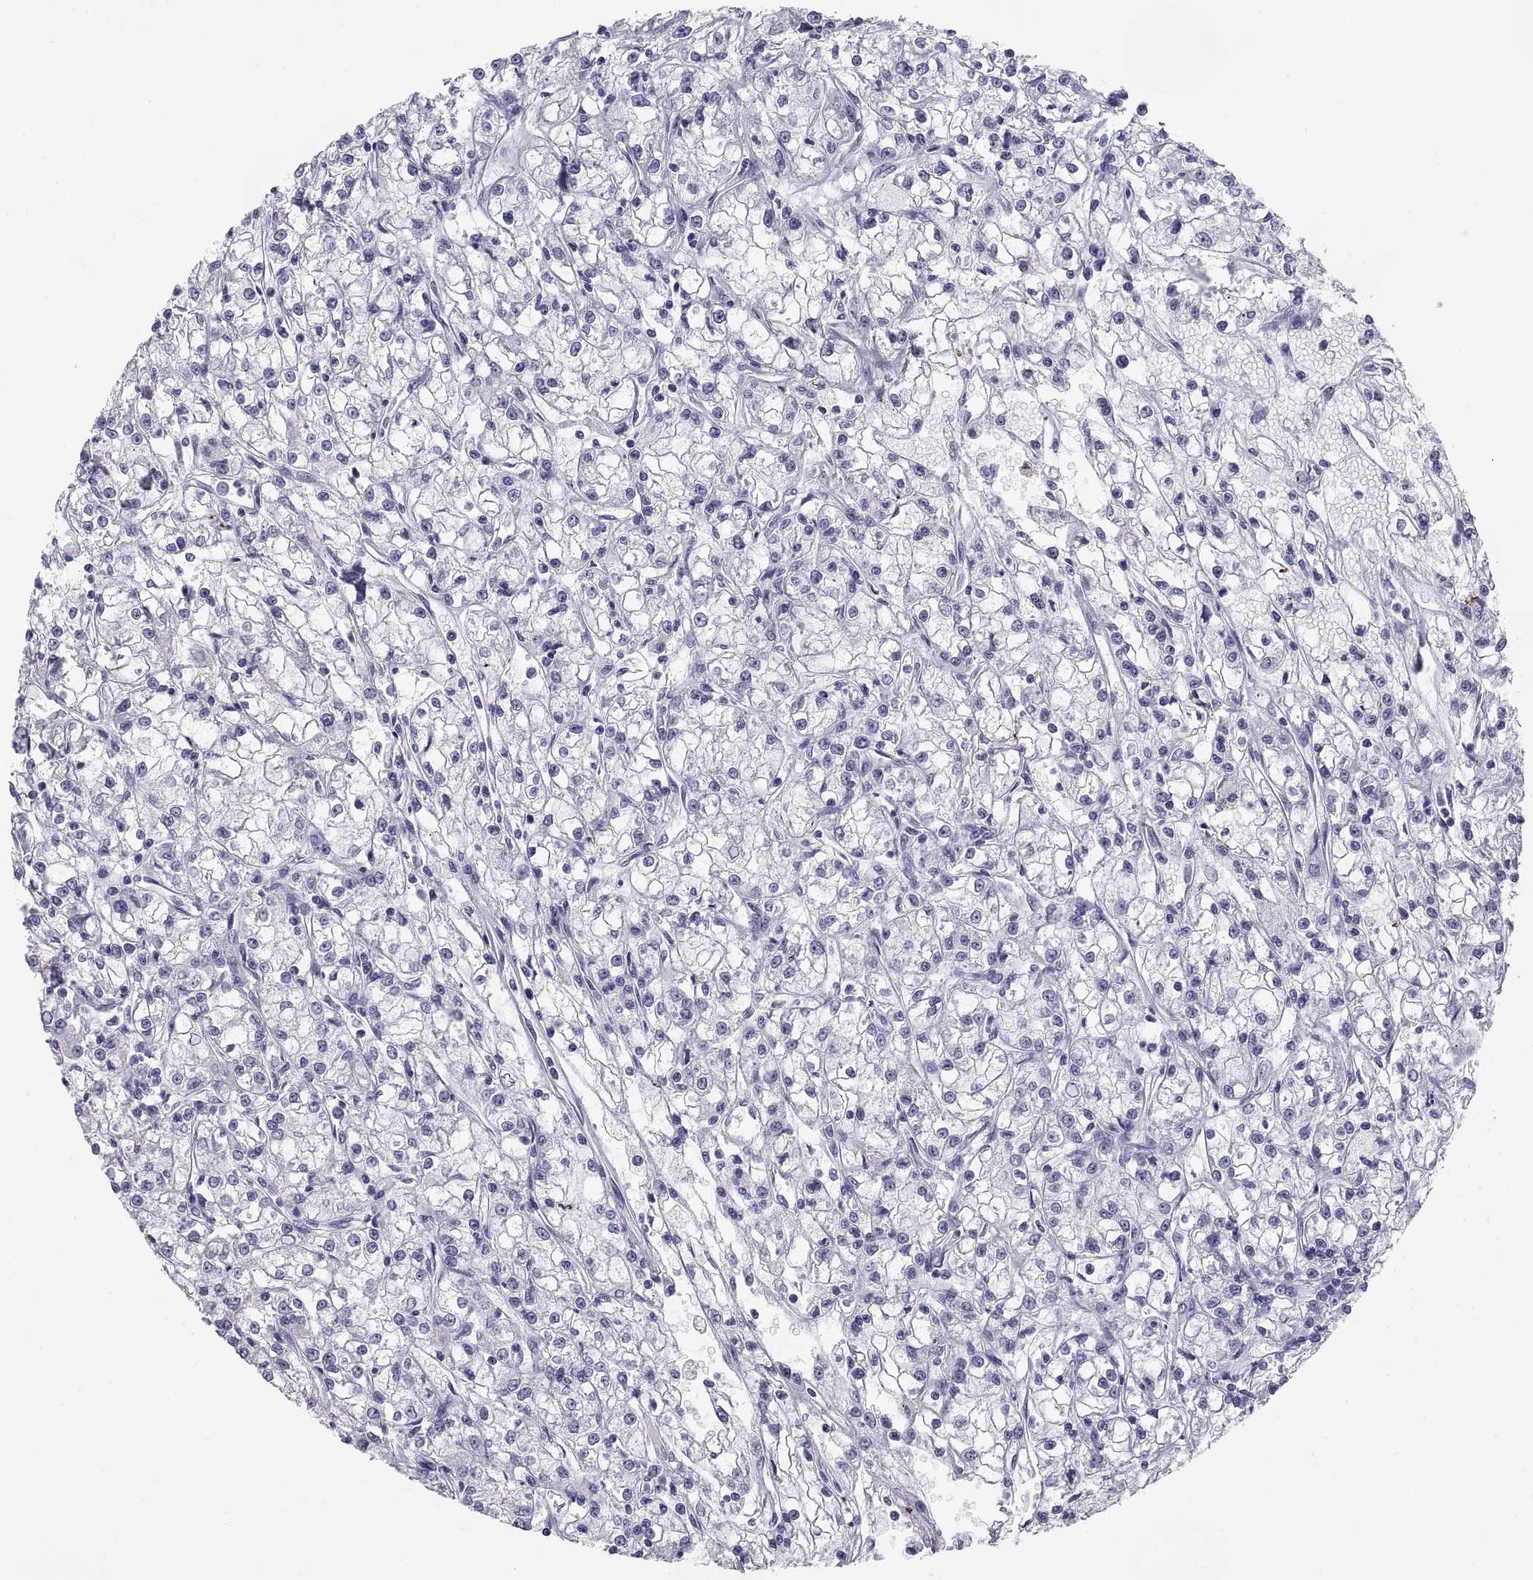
{"staining": {"intensity": "negative", "quantity": "none", "location": "none"}, "tissue": "renal cancer", "cell_type": "Tumor cells", "image_type": "cancer", "snomed": [{"axis": "morphology", "description": "Adenocarcinoma, NOS"}, {"axis": "topography", "description": "Kidney"}], "caption": "Renal adenocarcinoma was stained to show a protein in brown. There is no significant positivity in tumor cells. Nuclei are stained in blue.", "gene": "TEX13A", "patient": {"sex": "female", "age": 59}}